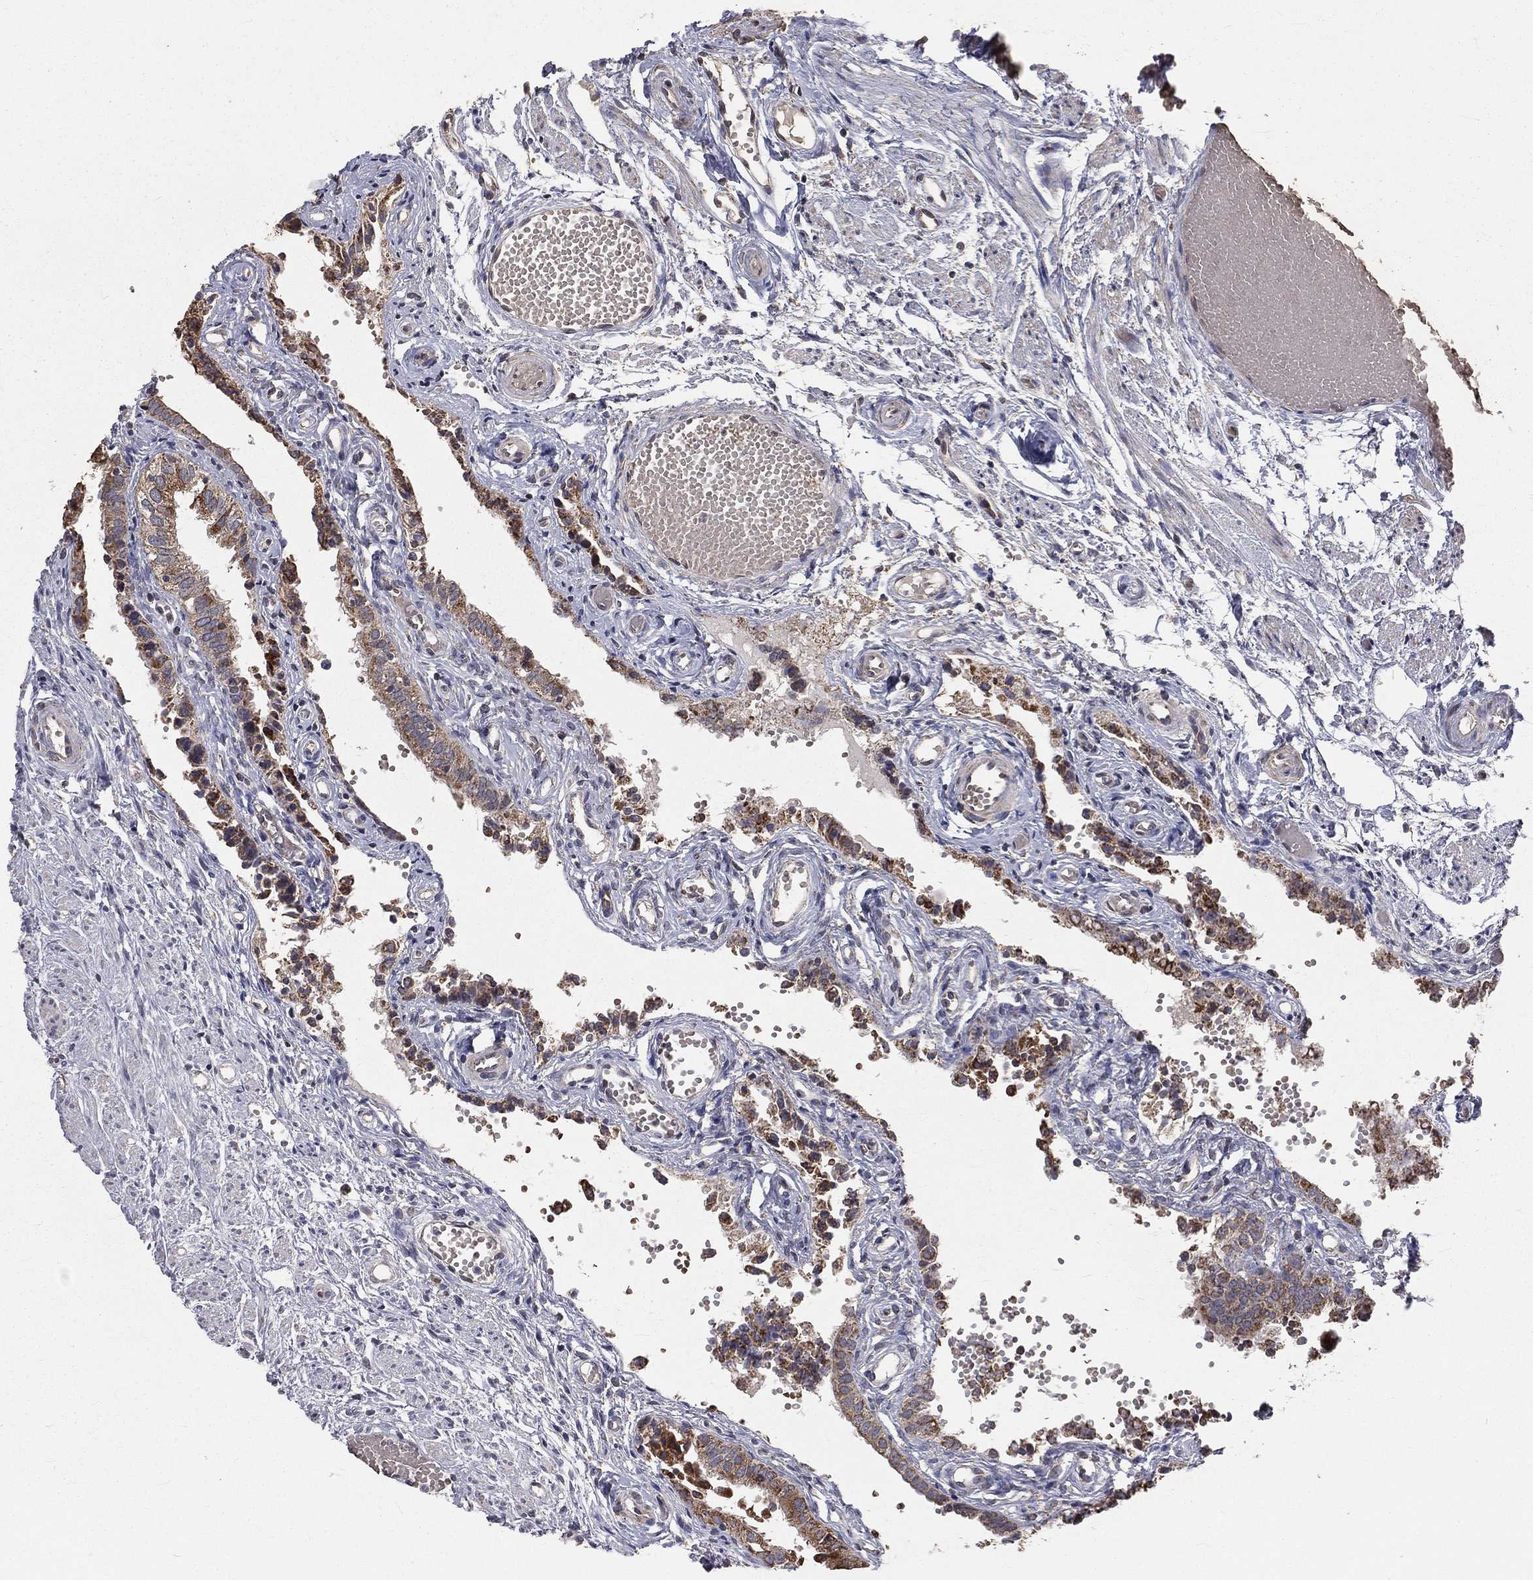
{"staining": {"intensity": "strong", "quantity": "<25%", "location": "cytoplasmic/membranous"}, "tissue": "fallopian tube", "cell_type": "Glandular cells", "image_type": "normal", "snomed": [{"axis": "morphology", "description": "Normal tissue, NOS"}, {"axis": "topography", "description": "Fallopian tube"}, {"axis": "topography", "description": "Ovary"}], "caption": "Human fallopian tube stained for a protein (brown) reveals strong cytoplasmic/membranous positive positivity in approximately <25% of glandular cells.", "gene": "MRPL46", "patient": {"sex": "female", "age": 49}}